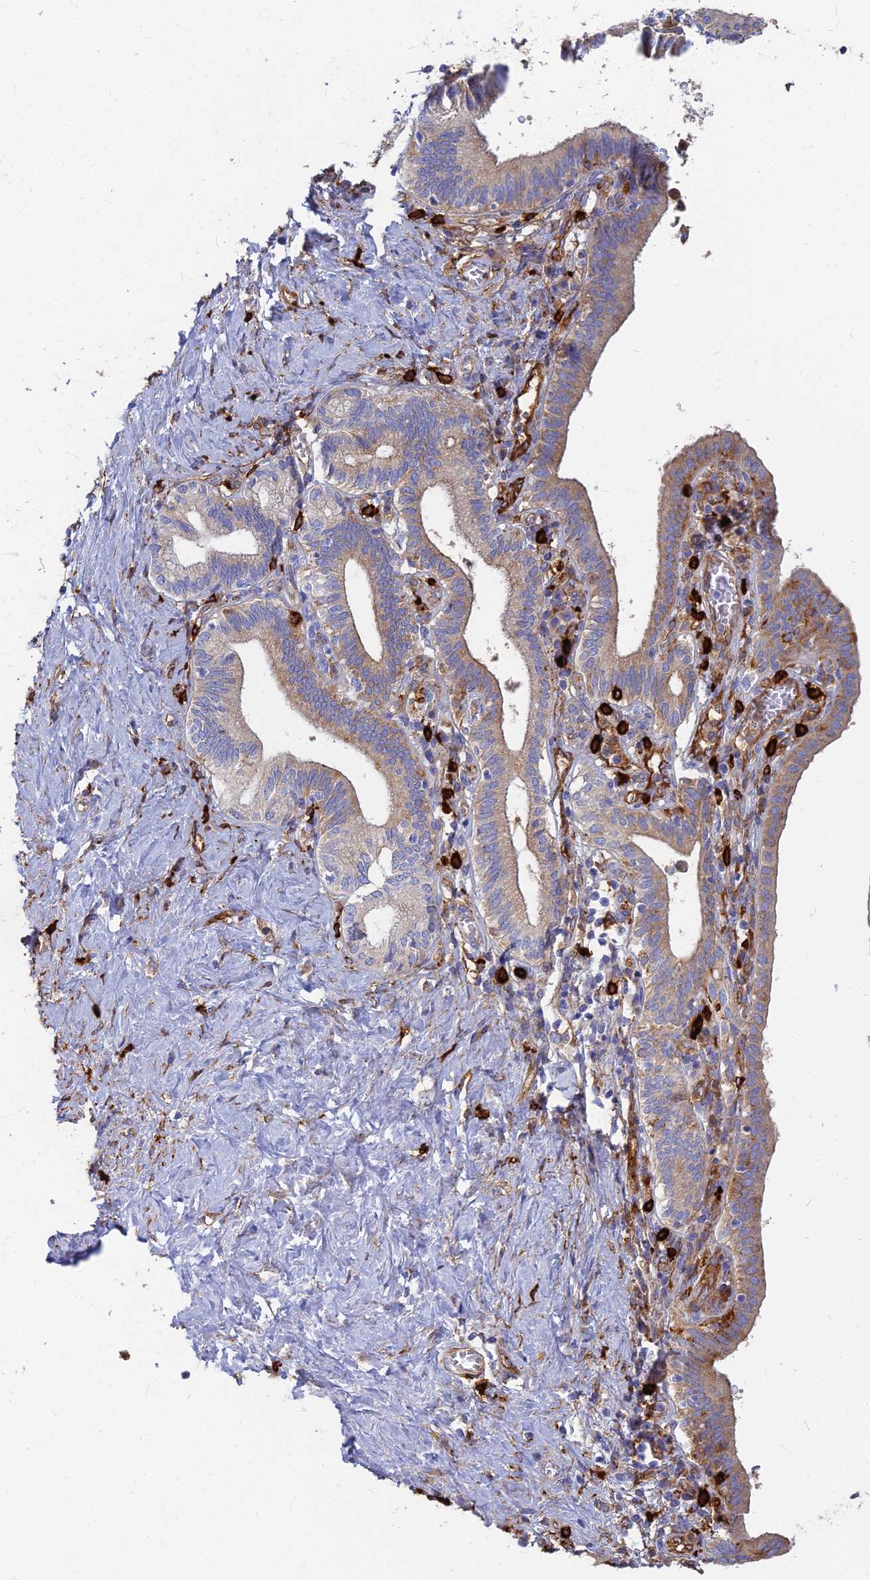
{"staining": {"intensity": "moderate", "quantity": "25%-75%", "location": "cytoplasmic/membranous"}, "tissue": "pancreatic cancer", "cell_type": "Tumor cells", "image_type": "cancer", "snomed": [{"axis": "morphology", "description": "Adenocarcinoma, NOS"}, {"axis": "topography", "description": "Pancreas"}], "caption": "High-magnification brightfield microscopy of pancreatic adenocarcinoma stained with DAB (3,3'-diaminobenzidine) (brown) and counterstained with hematoxylin (blue). tumor cells exhibit moderate cytoplasmic/membranous expression is present in about25%-75% of cells.", "gene": "VAT1", "patient": {"sex": "female", "age": 73}}